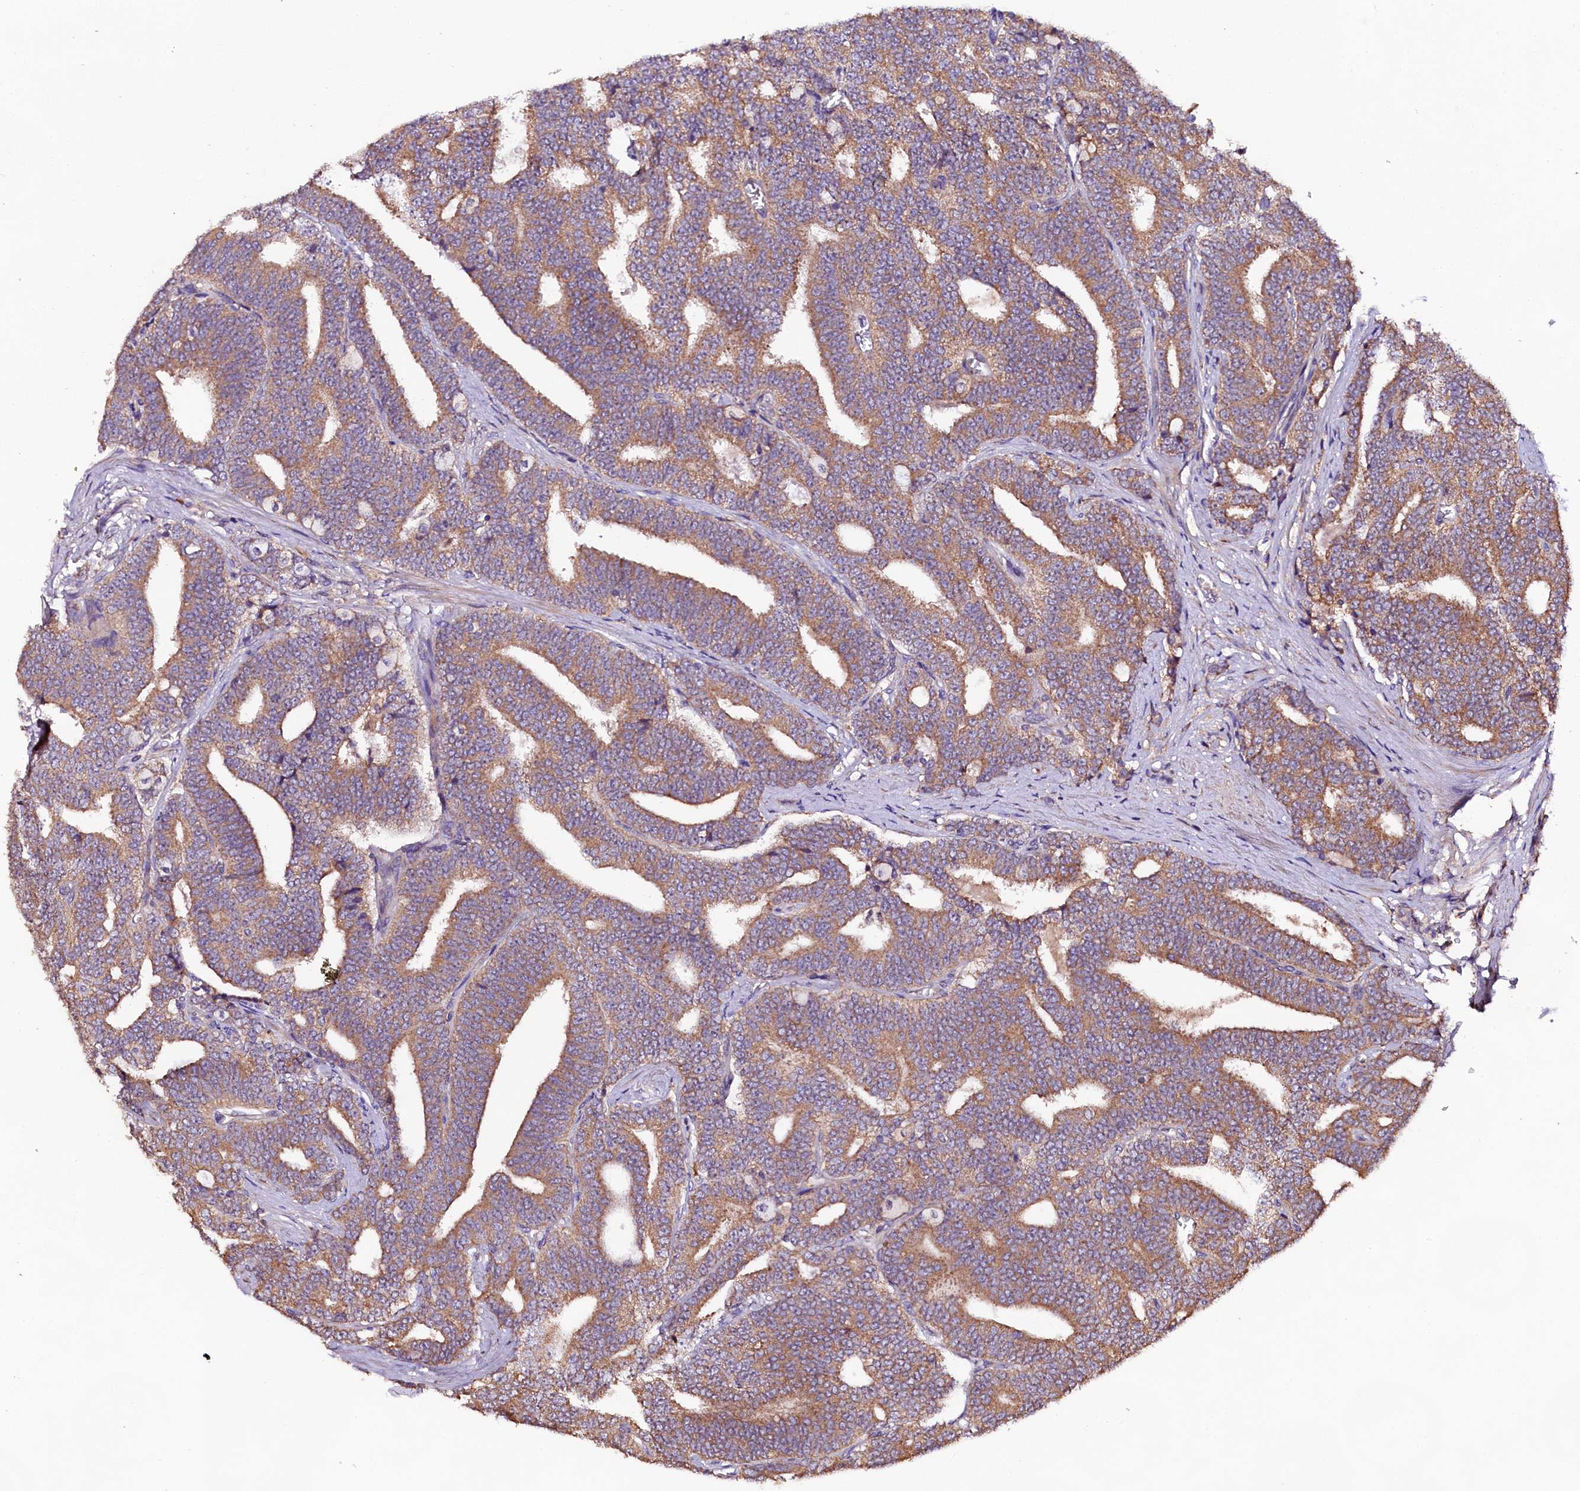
{"staining": {"intensity": "moderate", "quantity": ">75%", "location": "cytoplasmic/membranous"}, "tissue": "prostate cancer", "cell_type": "Tumor cells", "image_type": "cancer", "snomed": [{"axis": "morphology", "description": "Adenocarcinoma, High grade"}, {"axis": "topography", "description": "Prostate and seminal vesicle, NOS"}], "caption": "Immunohistochemistry (DAB) staining of prostate adenocarcinoma (high-grade) exhibits moderate cytoplasmic/membranous protein expression in approximately >75% of tumor cells. (Brightfield microscopy of DAB IHC at high magnification).", "gene": "ENKD1", "patient": {"sex": "male", "age": 67}}